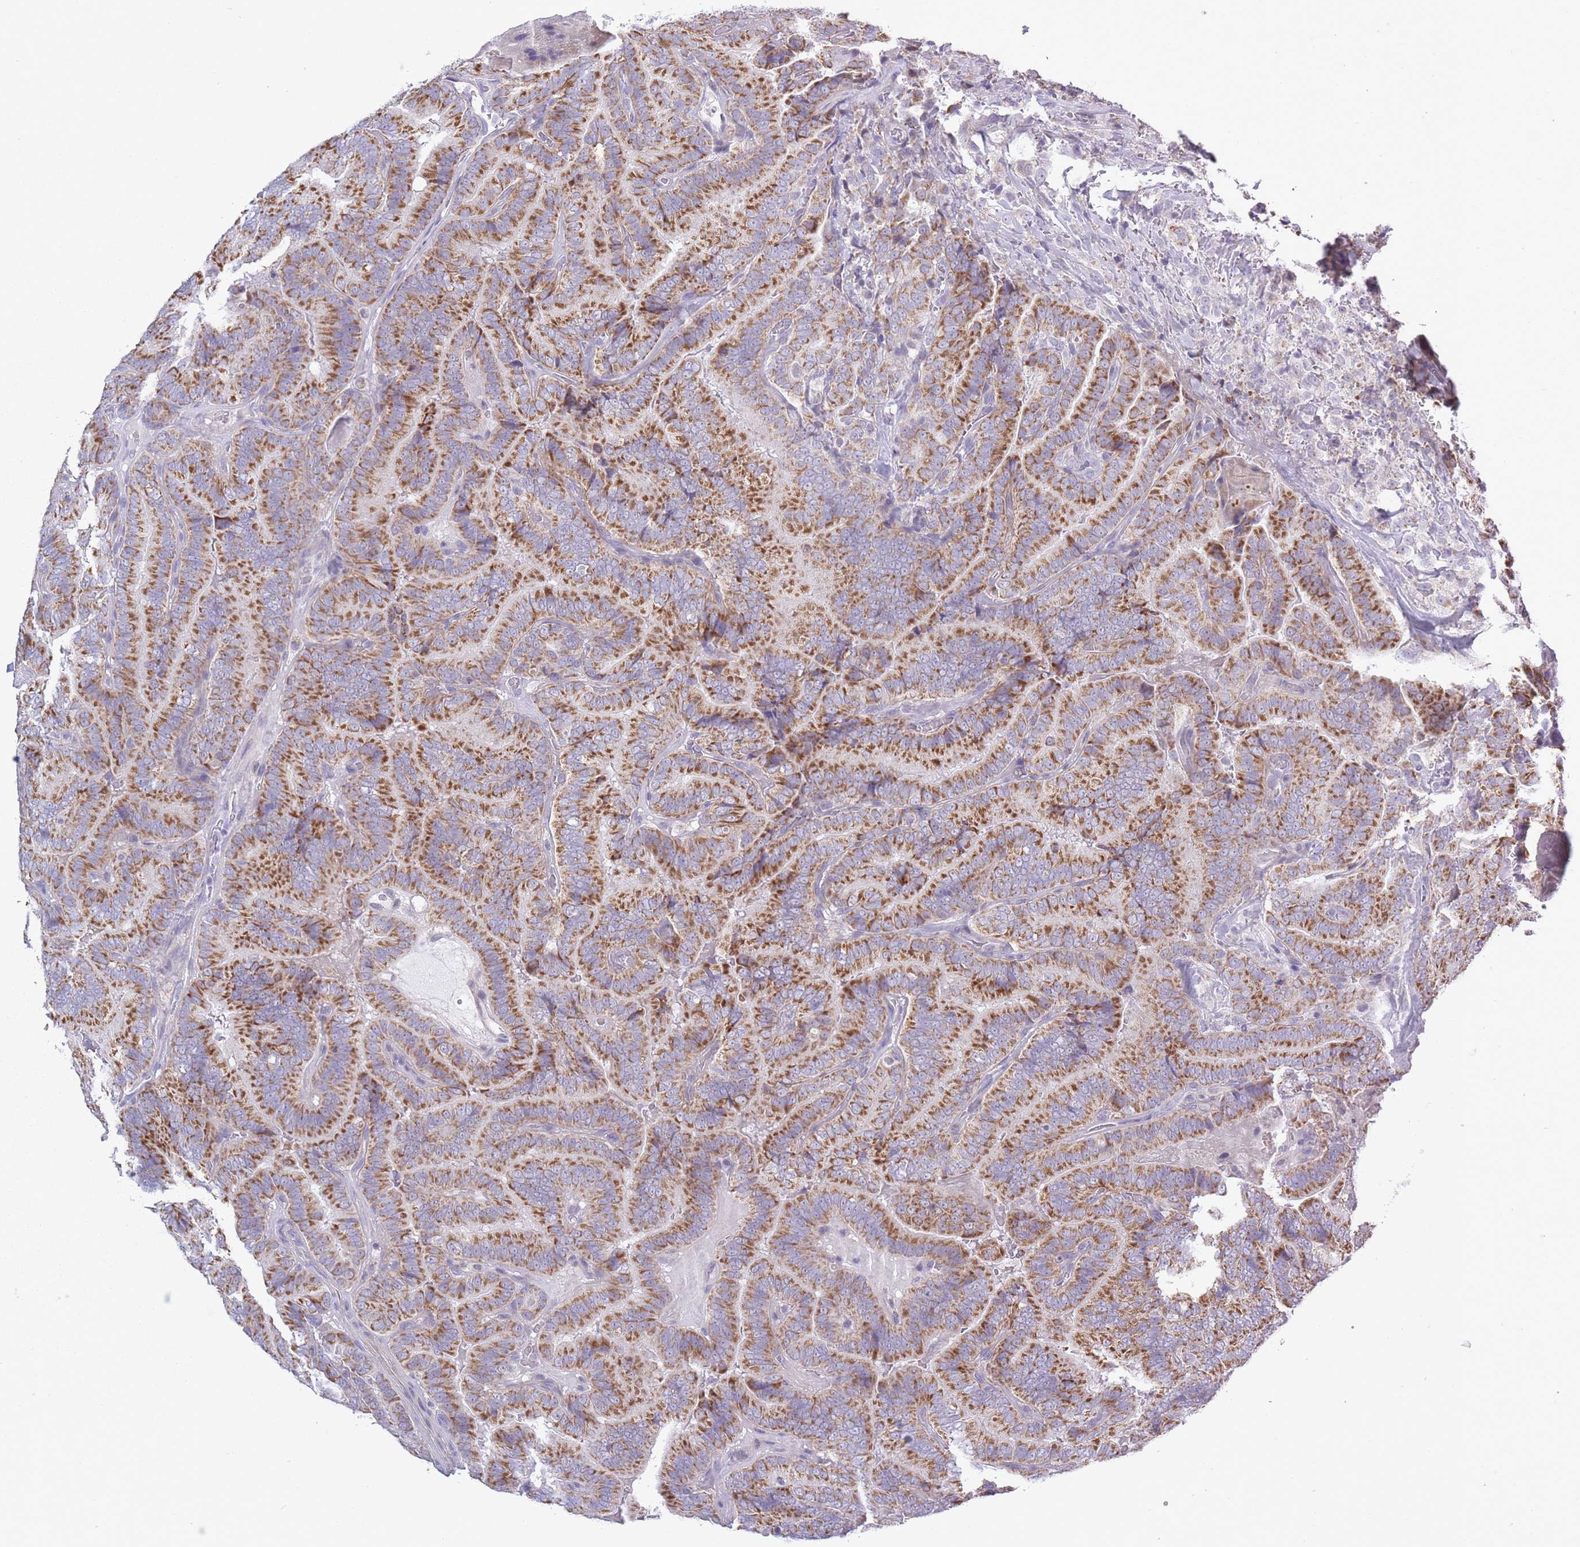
{"staining": {"intensity": "strong", "quantity": ">75%", "location": "cytoplasmic/membranous"}, "tissue": "thyroid cancer", "cell_type": "Tumor cells", "image_type": "cancer", "snomed": [{"axis": "morphology", "description": "Papillary adenocarcinoma, NOS"}, {"axis": "topography", "description": "Thyroid gland"}], "caption": "This is a histology image of immunohistochemistry staining of thyroid cancer (papillary adenocarcinoma), which shows strong staining in the cytoplasmic/membranous of tumor cells.", "gene": "ZBTB24", "patient": {"sex": "male", "age": 61}}